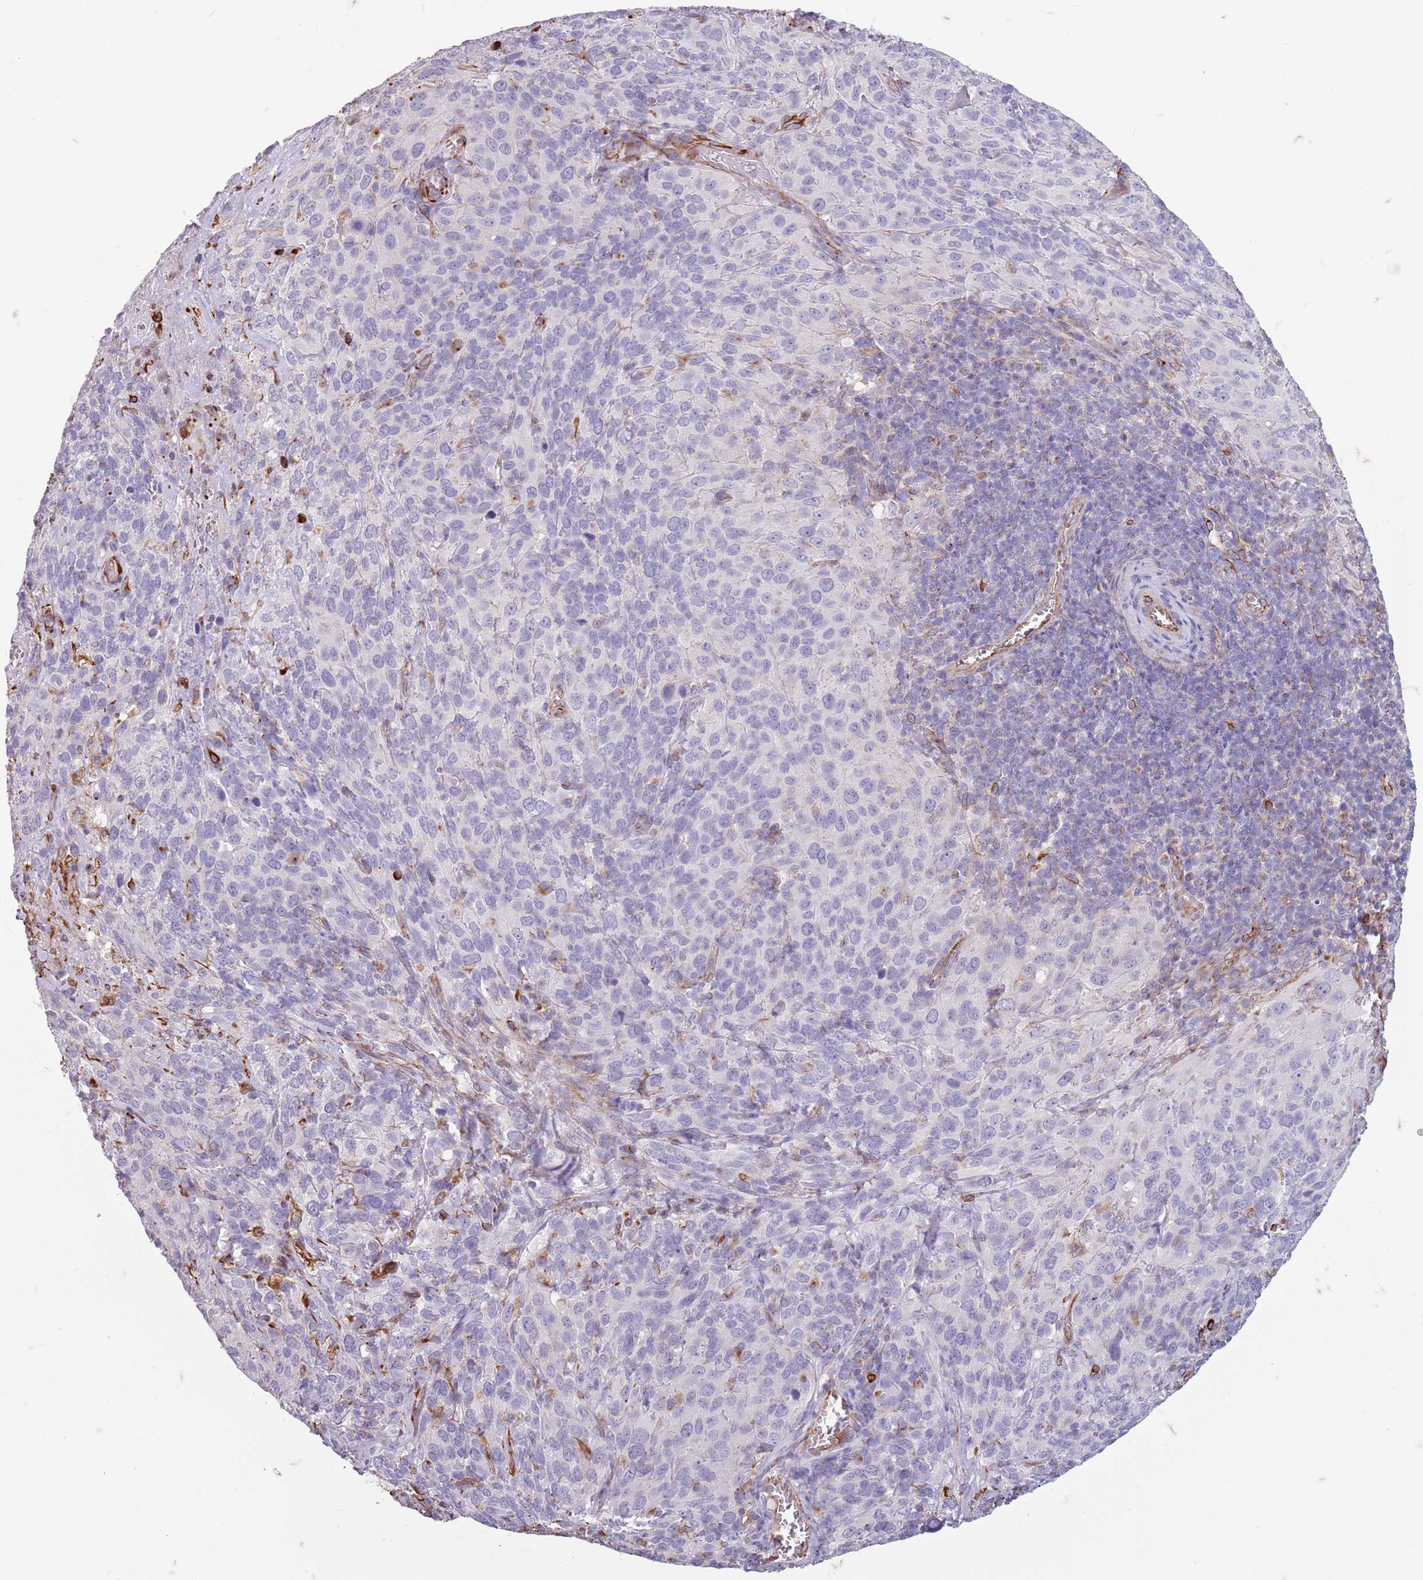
{"staining": {"intensity": "negative", "quantity": "none", "location": "none"}, "tissue": "cervical cancer", "cell_type": "Tumor cells", "image_type": "cancer", "snomed": [{"axis": "morphology", "description": "Squamous cell carcinoma, NOS"}, {"axis": "topography", "description": "Cervix"}], "caption": "Image shows no protein expression in tumor cells of squamous cell carcinoma (cervical) tissue.", "gene": "TAS2R38", "patient": {"sex": "female", "age": 51}}